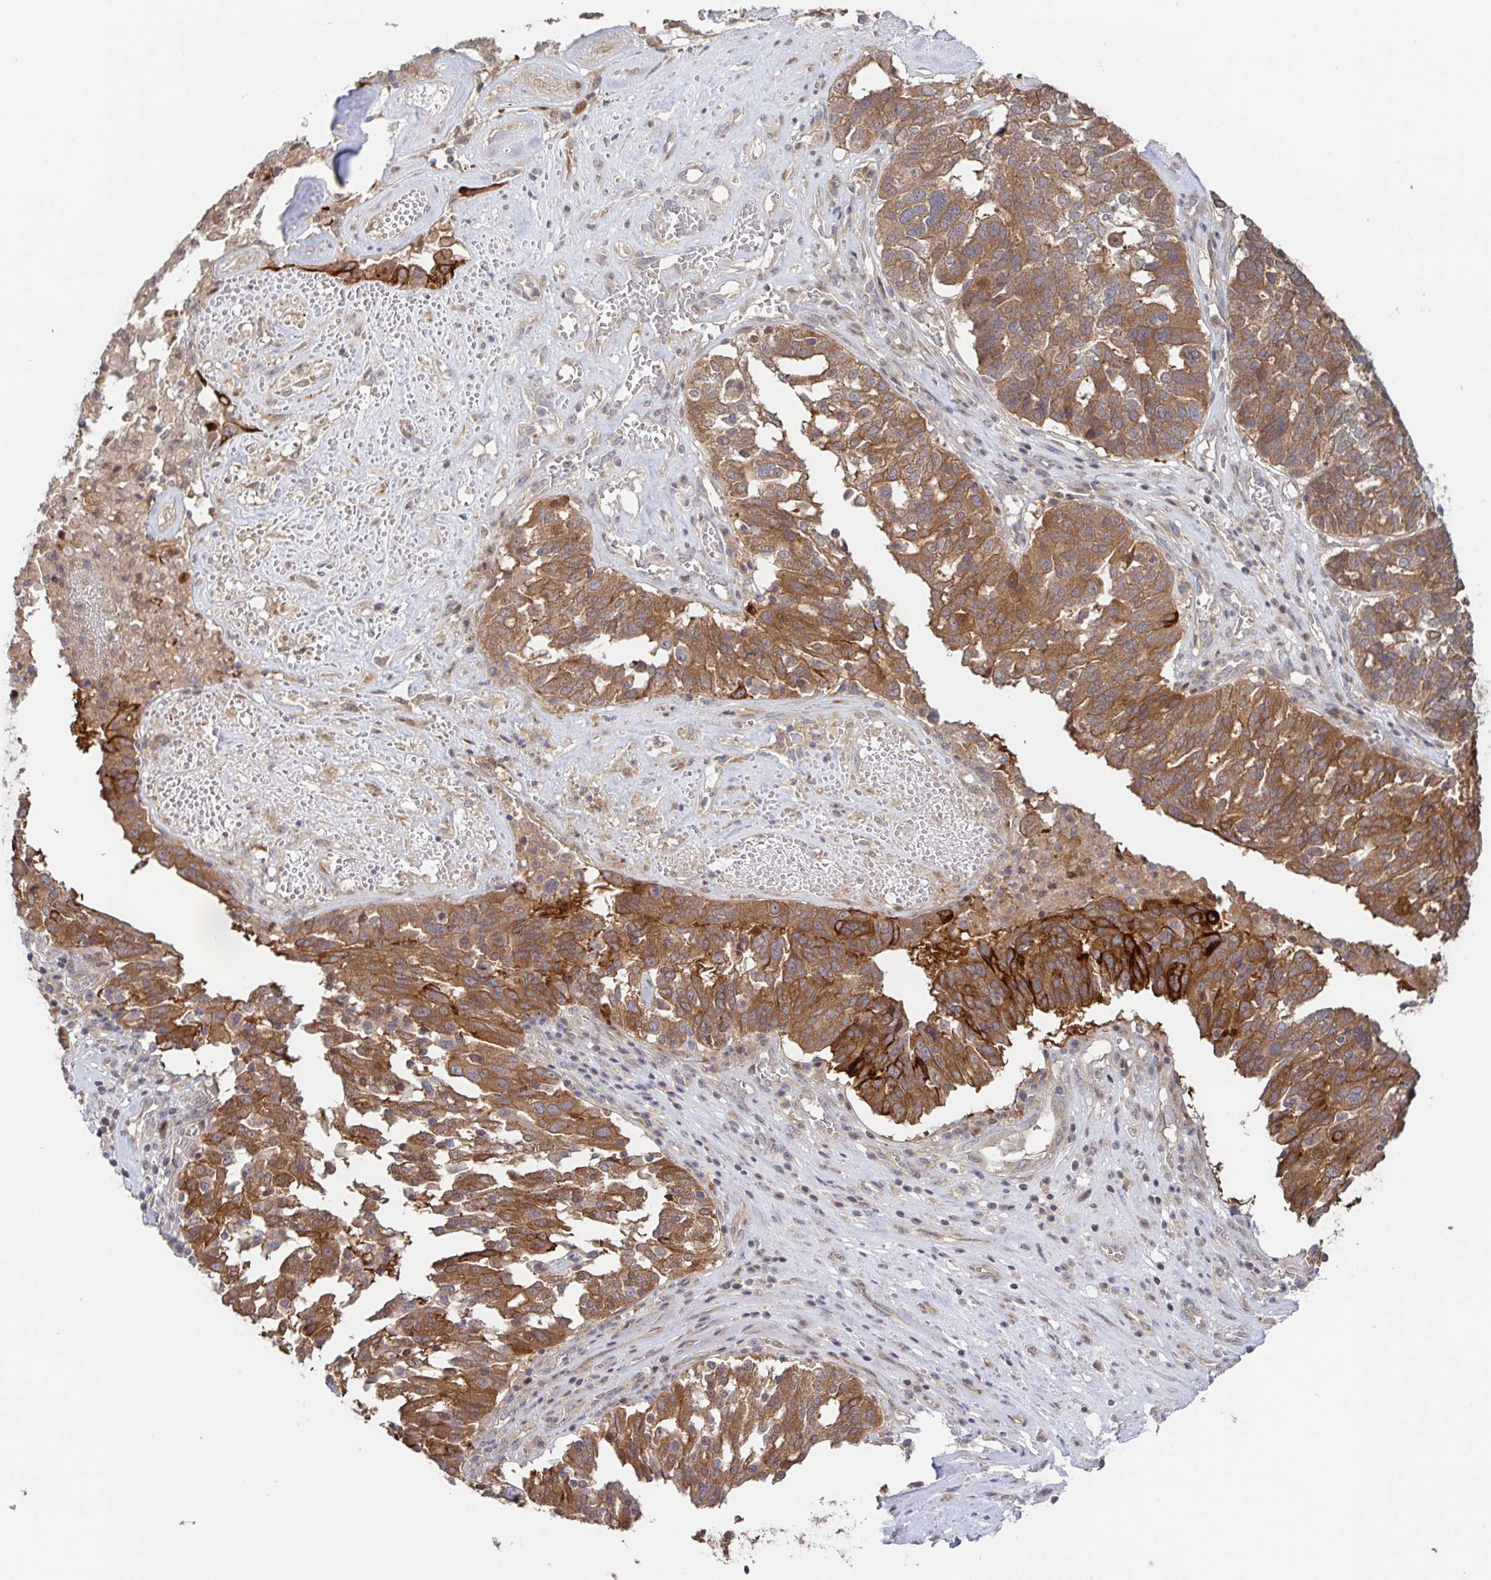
{"staining": {"intensity": "moderate", "quantity": ">75%", "location": "cytoplasmic/membranous"}, "tissue": "ovarian cancer", "cell_type": "Tumor cells", "image_type": "cancer", "snomed": [{"axis": "morphology", "description": "Cystadenocarcinoma, serous, NOS"}, {"axis": "topography", "description": "Ovary"}], "caption": "Immunohistochemical staining of human ovarian serous cystadenocarcinoma shows medium levels of moderate cytoplasmic/membranous protein positivity in approximately >75% of tumor cells. (DAB (3,3'-diaminobenzidine) = brown stain, brightfield microscopy at high magnification).", "gene": "AACS", "patient": {"sex": "female", "age": 59}}